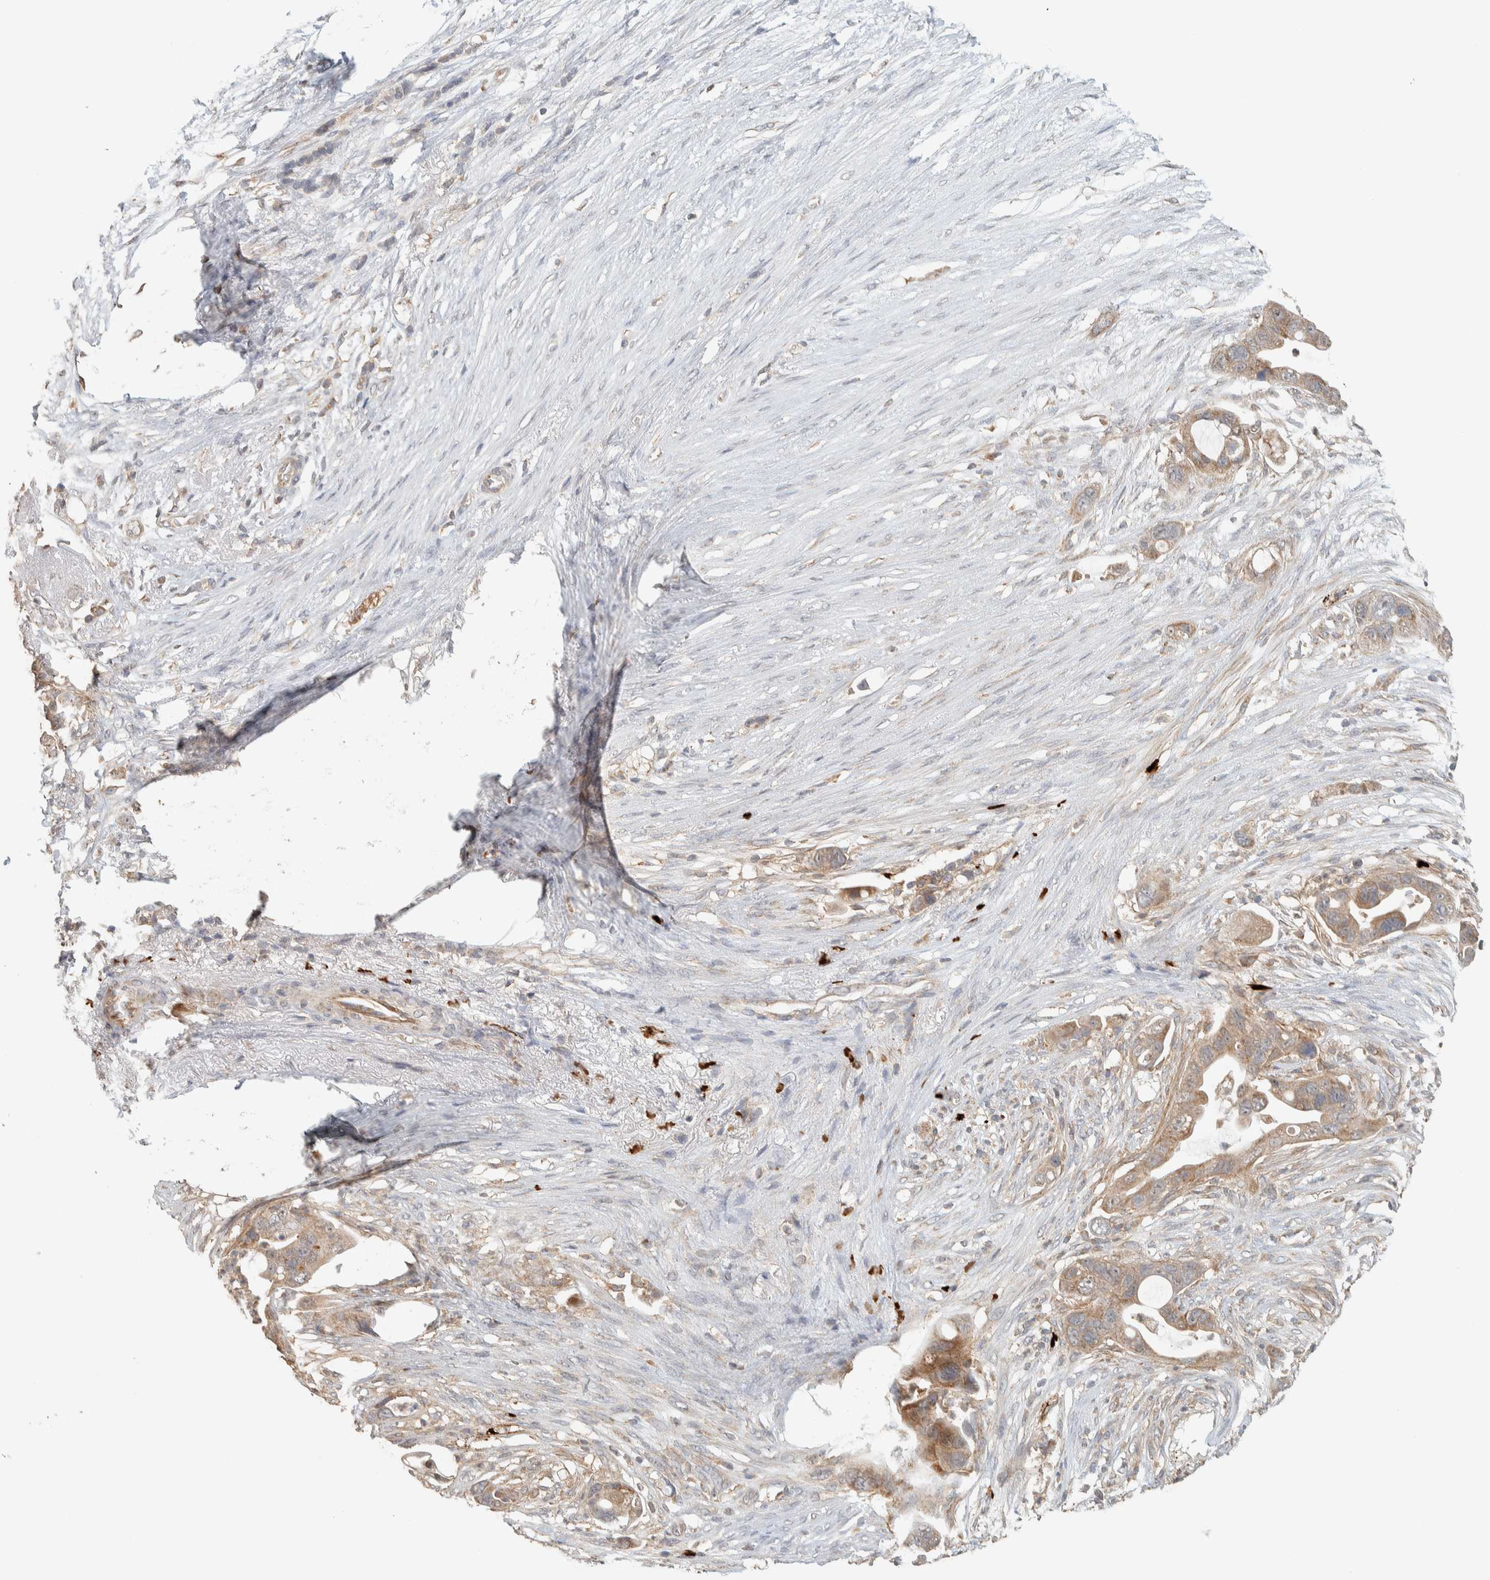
{"staining": {"intensity": "weak", "quantity": ">75%", "location": "cytoplasmic/membranous"}, "tissue": "pancreatic cancer", "cell_type": "Tumor cells", "image_type": "cancer", "snomed": [{"axis": "morphology", "description": "Adenocarcinoma, NOS"}, {"axis": "topography", "description": "Pancreas"}], "caption": "Immunohistochemistry of human pancreatic cancer (adenocarcinoma) demonstrates low levels of weak cytoplasmic/membranous staining in approximately >75% of tumor cells.", "gene": "PDE7B", "patient": {"sex": "female", "age": 72}}